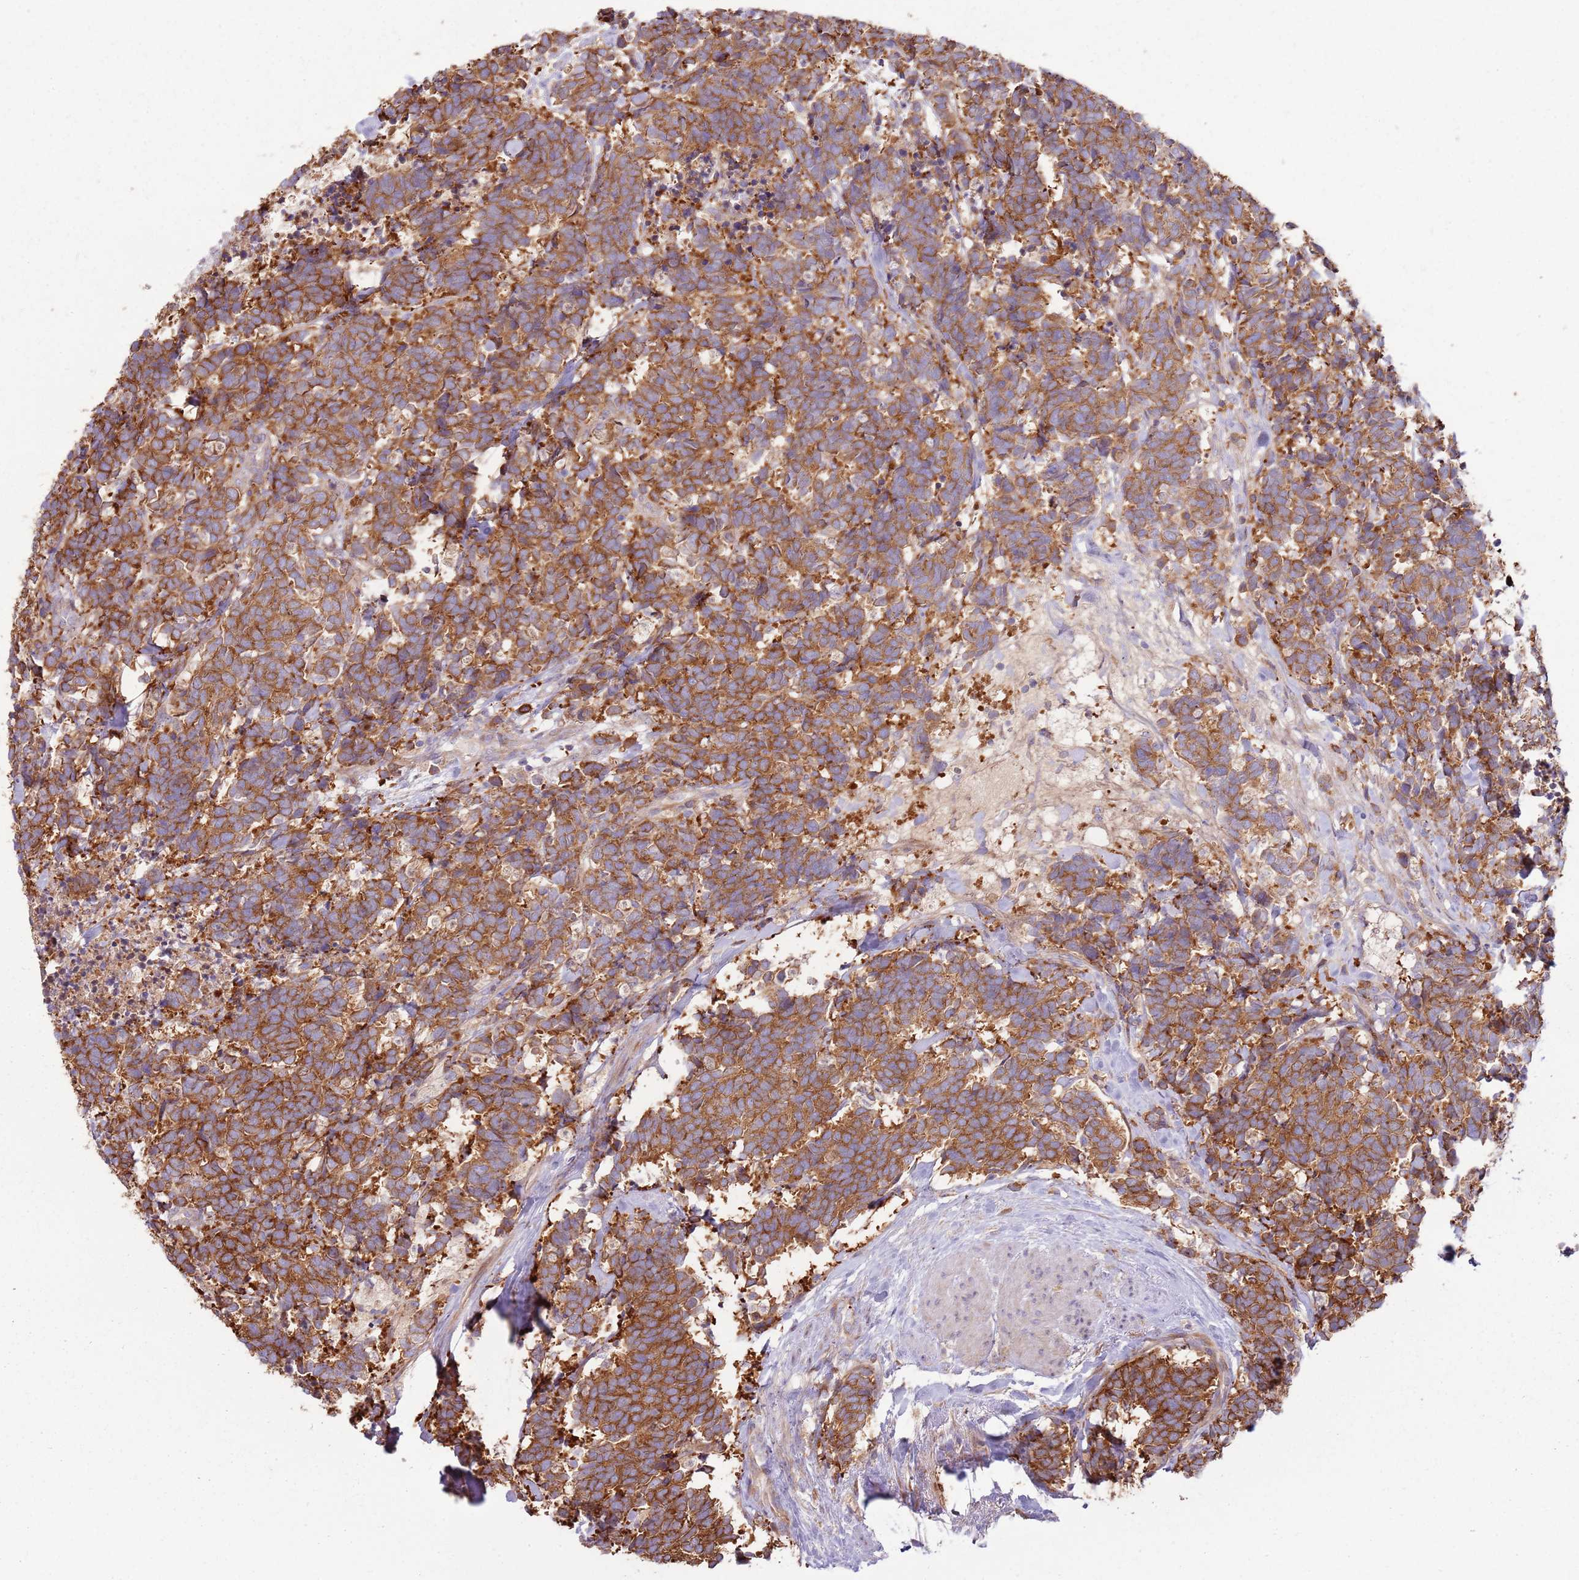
{"staining": {"intensity": "moderate", "quantity": ">75%", "location": "cytoplasmic/membranous"}, "tissue": "carcinoid", "cell_type": "Tumor cells", "image_type": "cancer", "snomed": [{"axis": "morphology", "description": "Carcinoma, NOS"}, {"axis": "morphology", "description": "Carcinoid, malignant, NOS"}, {"axis": "topography", "description": "Prostate"}], "caption": "Carcinoid stained with a protein marker reveals moderate staining in tumor cells.", "gene": "EMC1", "patient": {"sex": "male", "age": 57}}